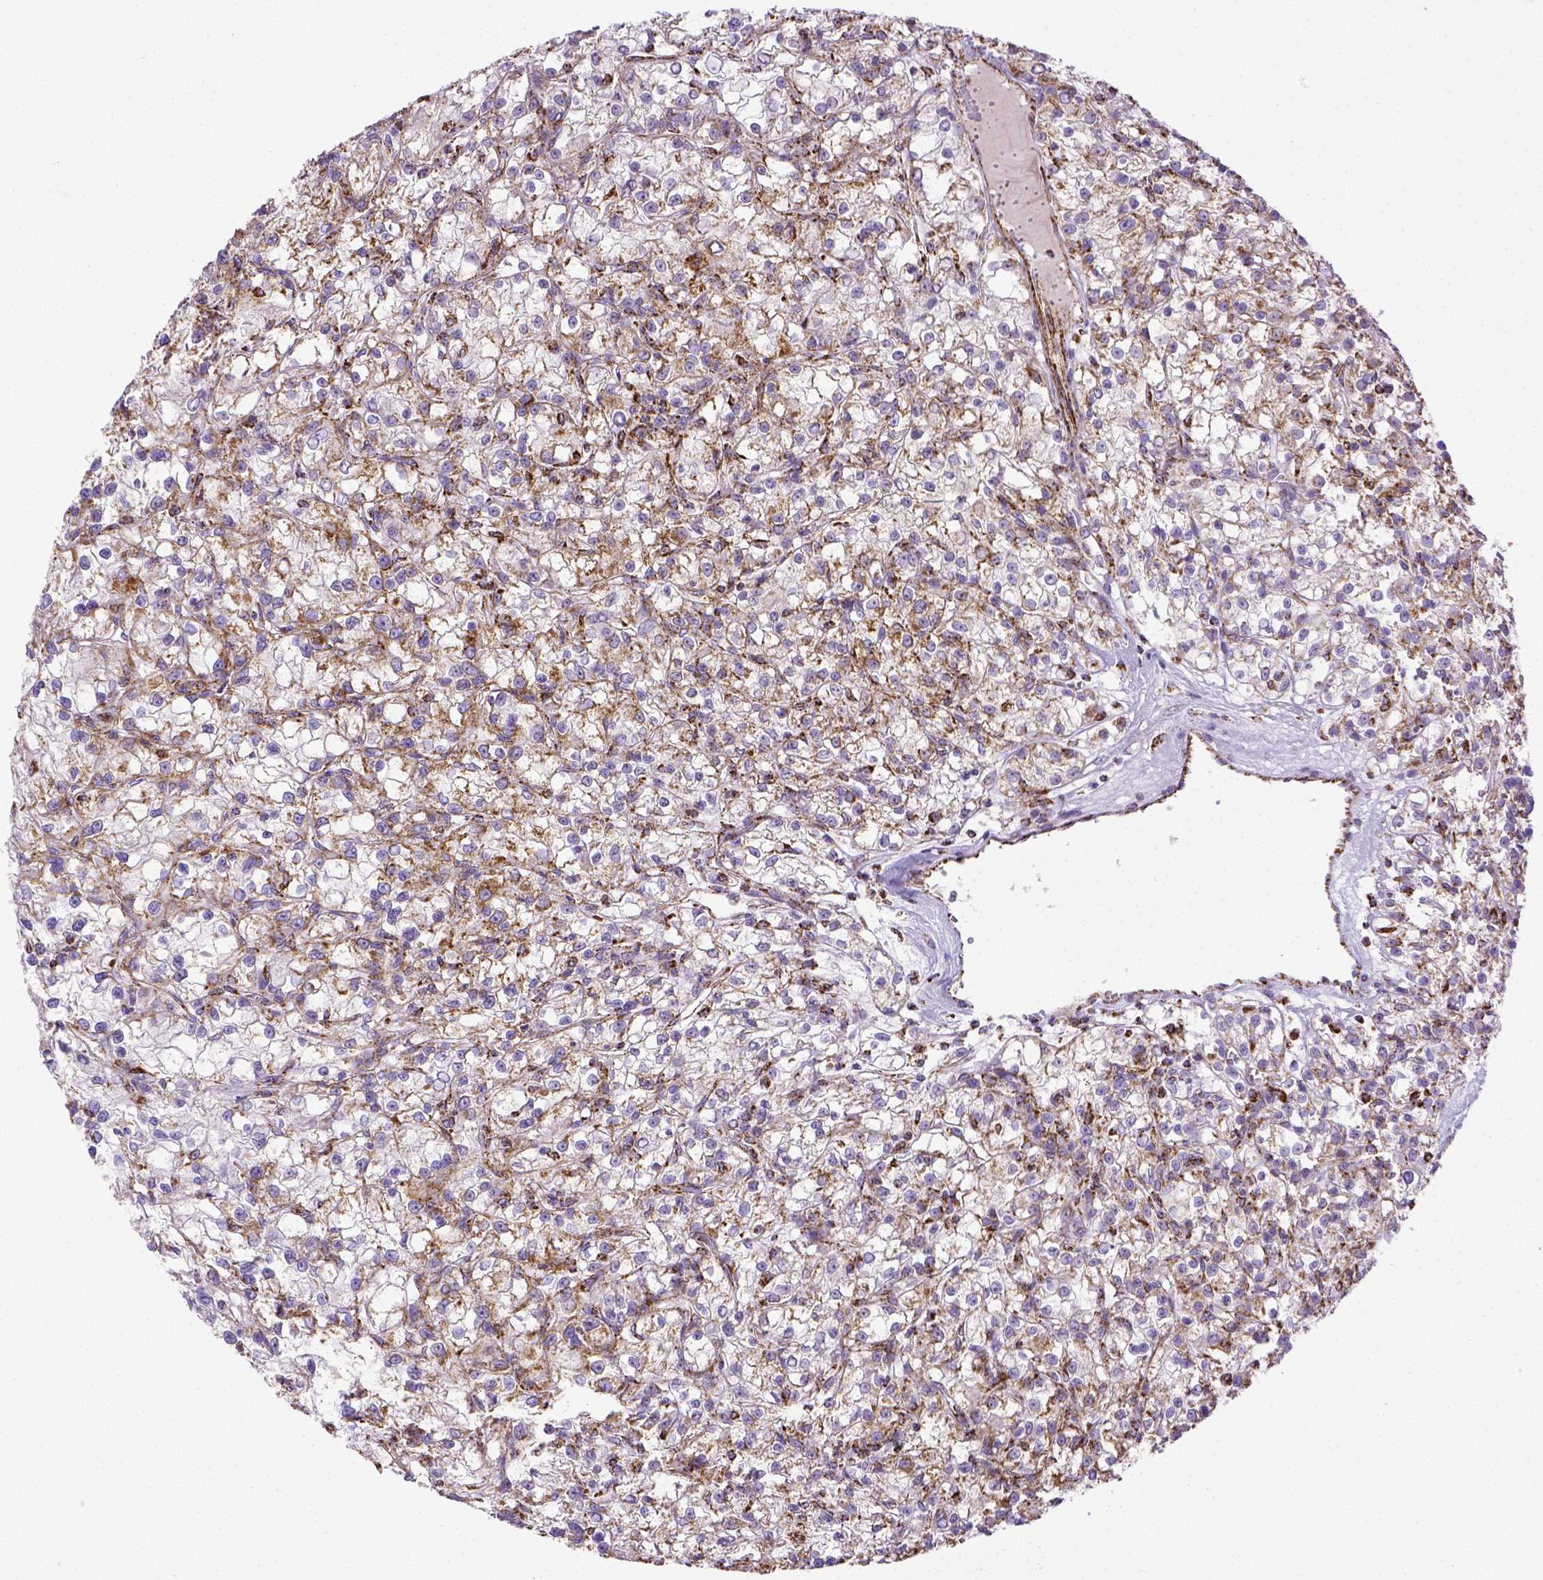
{"staining": {"intensity": "moderate", "quantity": ">75%", "location": "cytoplasmic/membranous"}, "tissue": "renal cancer", "cell_type": "Tumor cells", "image_type": "cancer", "snomed": [{"axis": "morphology", "description": "Adenocarcinoma, NOS"}, {"axis": "topography", "description": "Kidney"}], "caption": "There is medium levels of moderate cytoplasmic/membranous positivity in tumor cells of renal adenocarcinoma, as demonstrated by immunohistochemical staining (brown color).", "gene": "MT-CO1", "patient": {"sex": "female", "age": 59}}